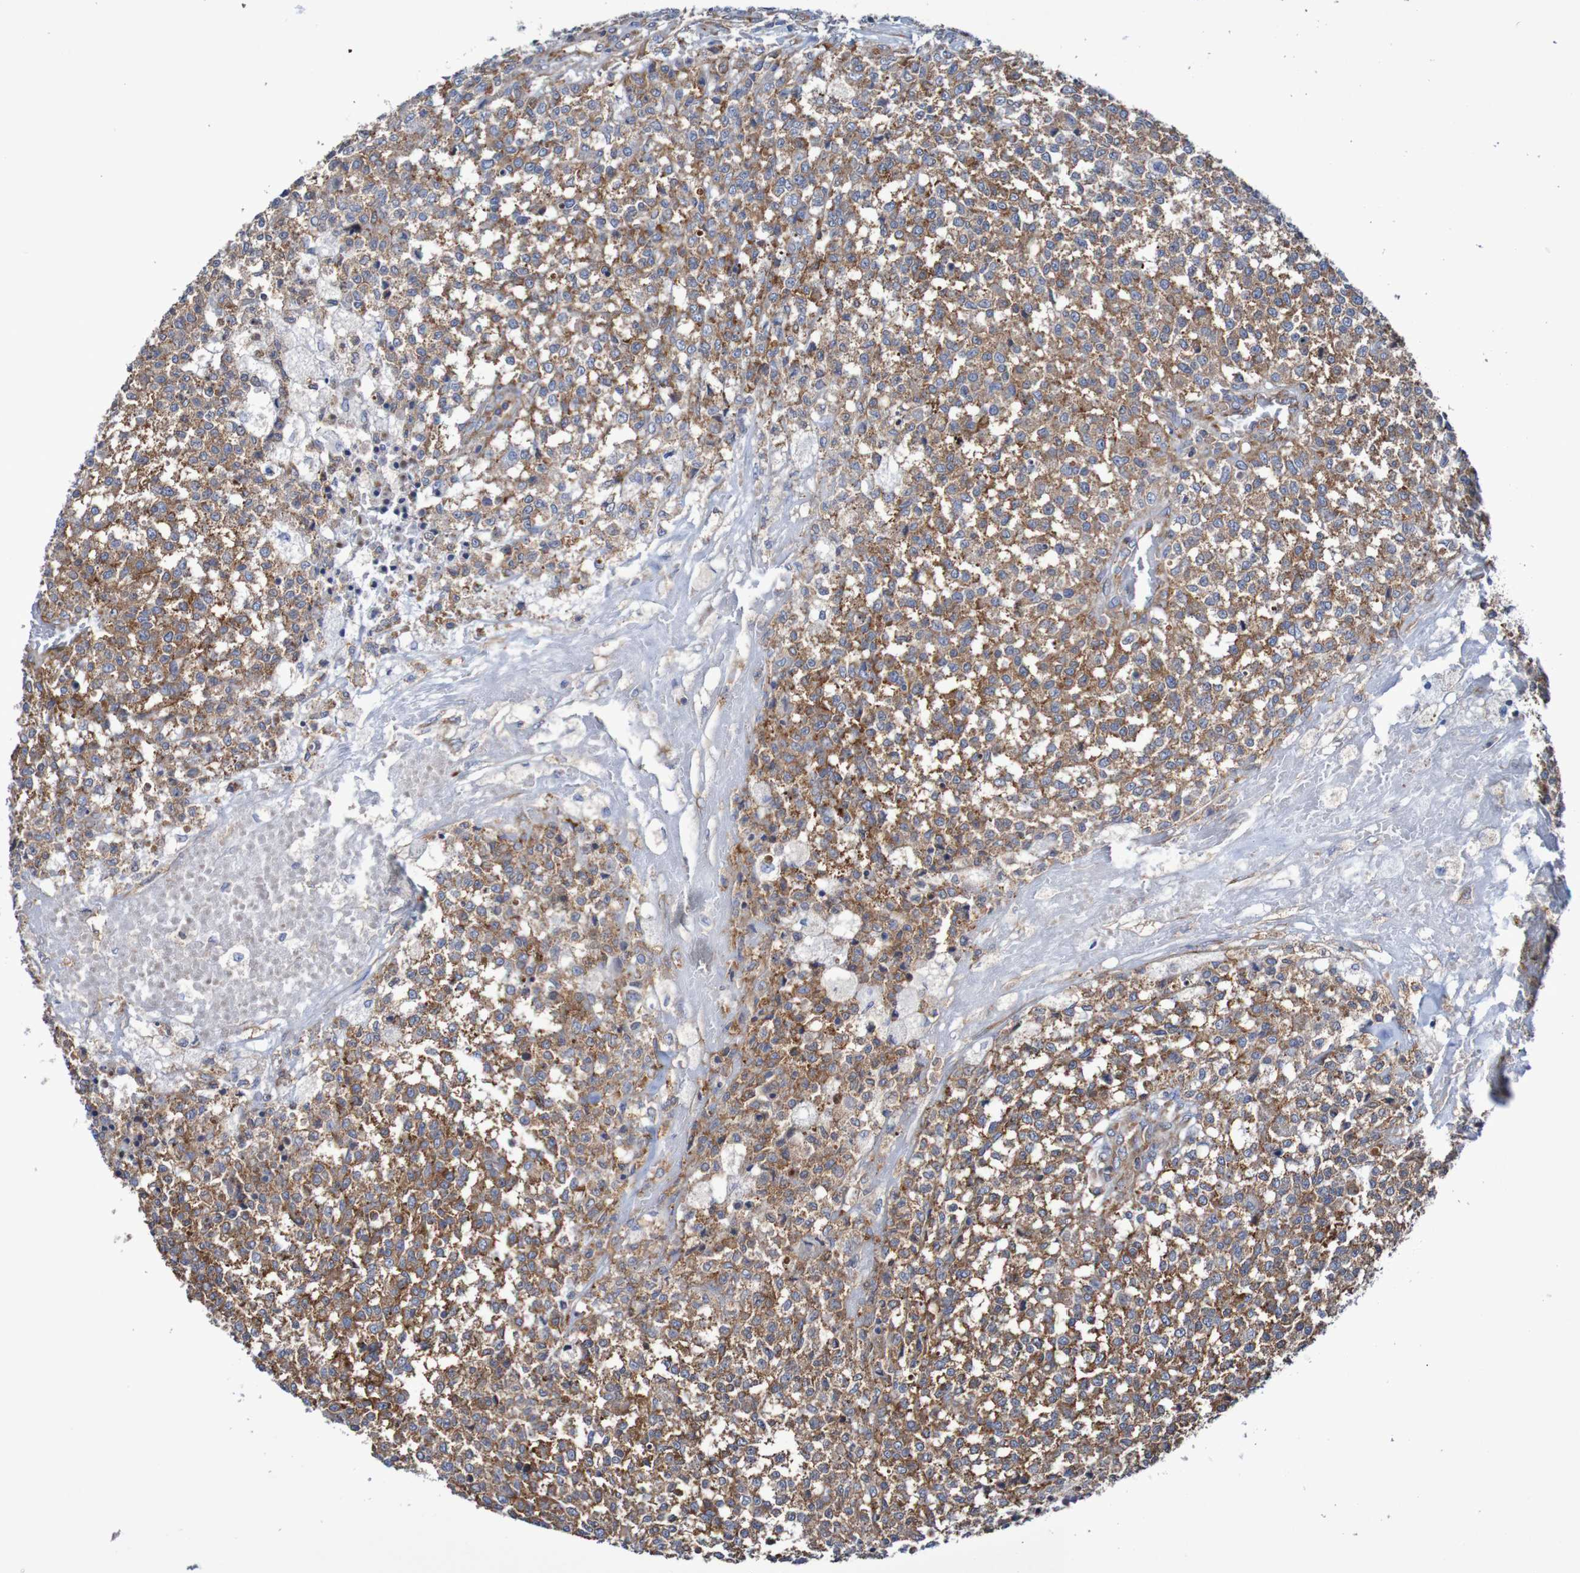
{"staining": {"intensity": "moderate", "quantity": ">75%", "location": "cytoplasmic/membranous"}, "tissue": "testis cancer", "cell_type": "Tumor cells", "image_type": "cancer", "snomed": [{"axis": "morphology", "description": "Seminoma, NOS"}, {"axis": "topography", "description": "Testis"}], "caption": "Immunohistochemistry (DAB) staining of testis cancer (seminoma) reveals moderate cytoplasmic/membranous protein expression in approximately >75% of tumor cells.", "gene": "FXR2", "patient": {"sex": "male", "age": 59}}